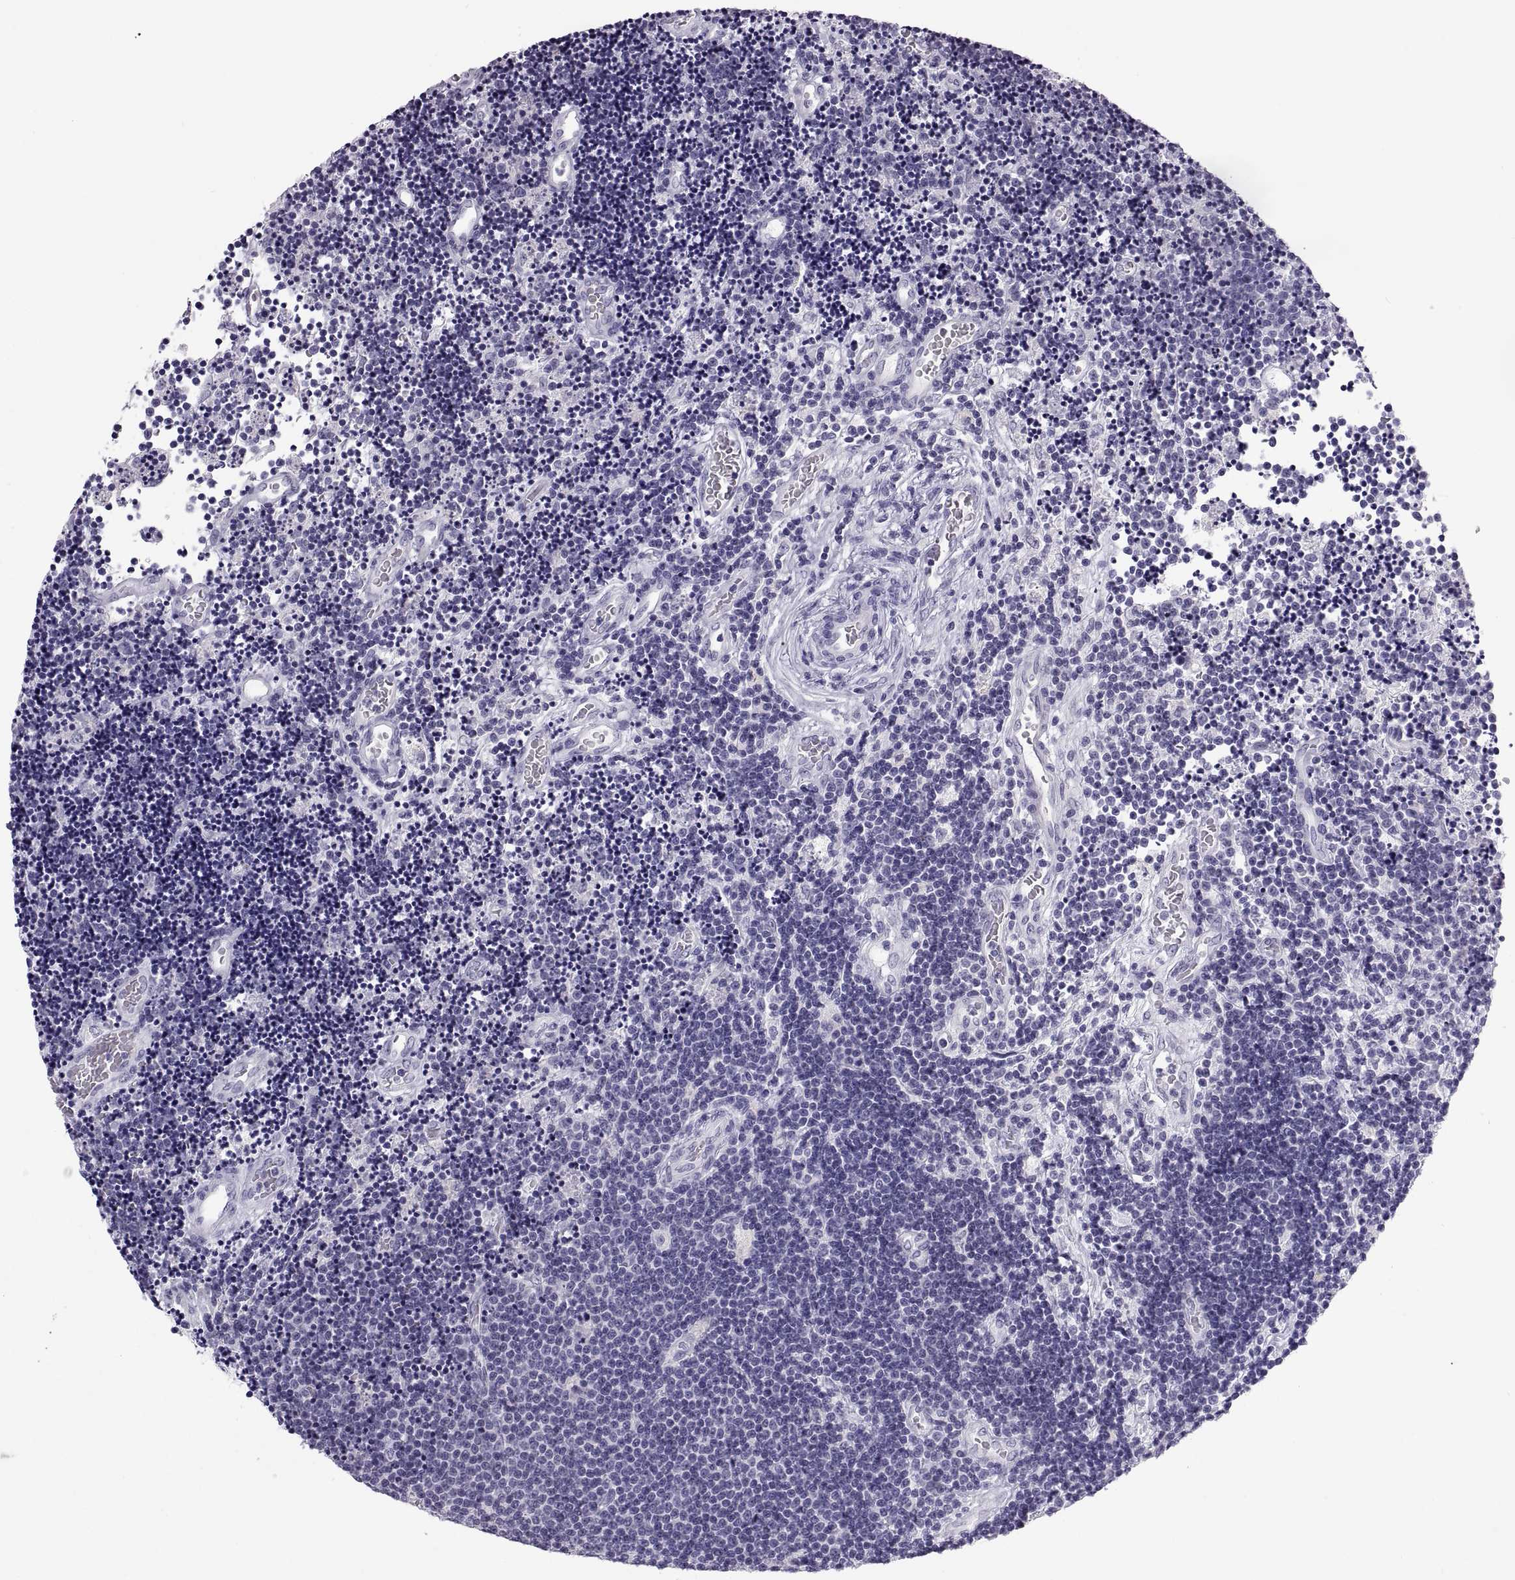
{"staining": {"intensity": "negative", "quantity": "none", "location": "none"}, "tissue": "lymphoma", "cell_type": "Tumor cells", "image_type": "cancer", "snomed": [{"axis": "morphology", "description": "Malignant lymphoma, non-Hodgkin's type, Low grade"}, {"axis": "topography", "description": "Brain"}], "caption": "This is an immunohistochemistry (IHC) photomicrograph of human malignant lymphoma, non-Hodgkin's type (low-grade). There is no staining in tumor cells.", "gene": "QRICH2", "patient": {"sex": "female", "age": 66}}